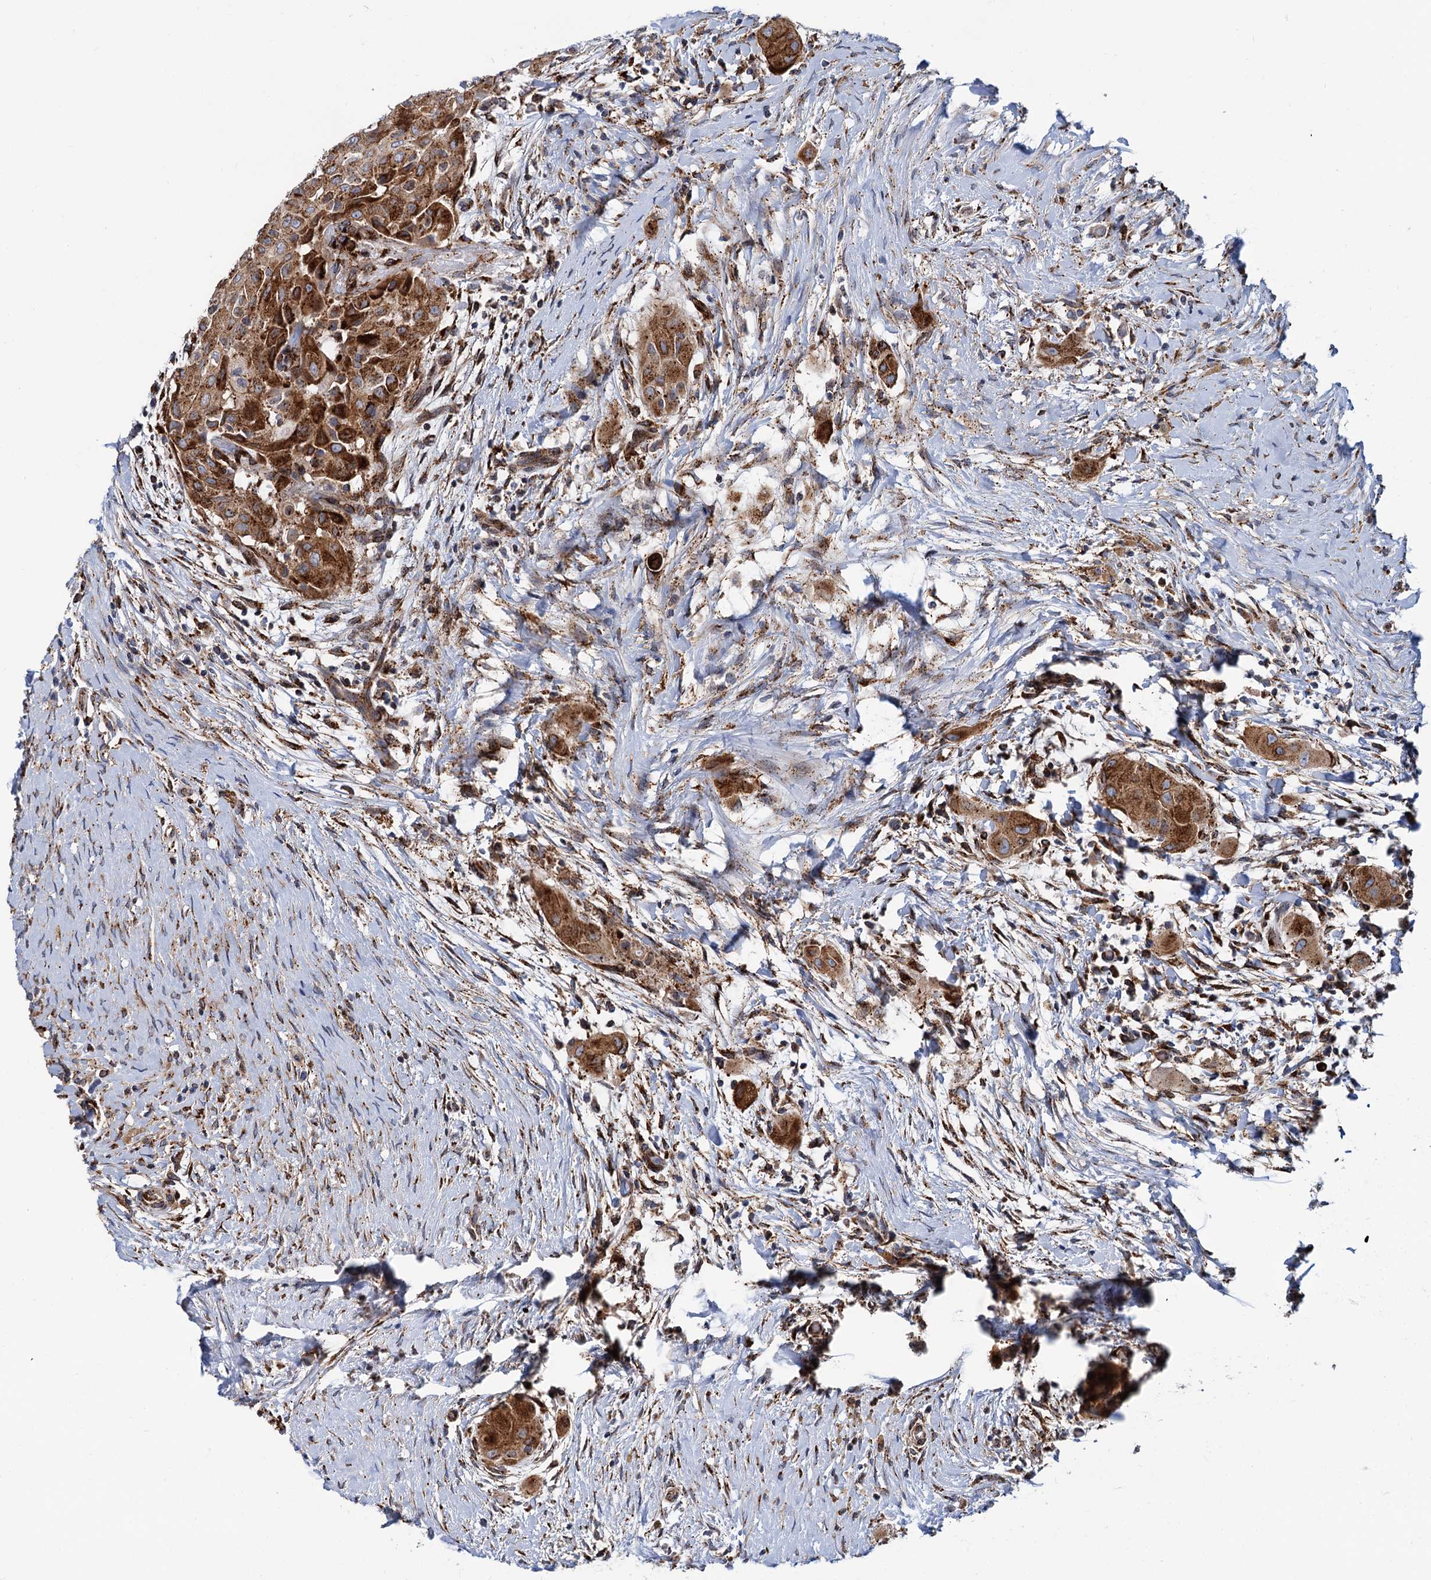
{"staining": {"intensity": "strong", "quantity": ">75%", "location": "cytoplasmic/membranous"}, "tissue": "thyroid cancer", "cell_type": "Tumor cells", "image_type": "cancer", "snomed": [{"axis": "morphology", "description": "Papillary adenocarcinoma, NOS"}, {"axis": "topography", "description": "Thyroid gland"}], "caption": "Thyroid cancer was stained to show a protein in brown. There is high levels of strong cytoplasmic/membranous positivity in about >75% of tumor cells.", "gene": "SUPT20H", "patient": {"sex": "female", "age": 59}}